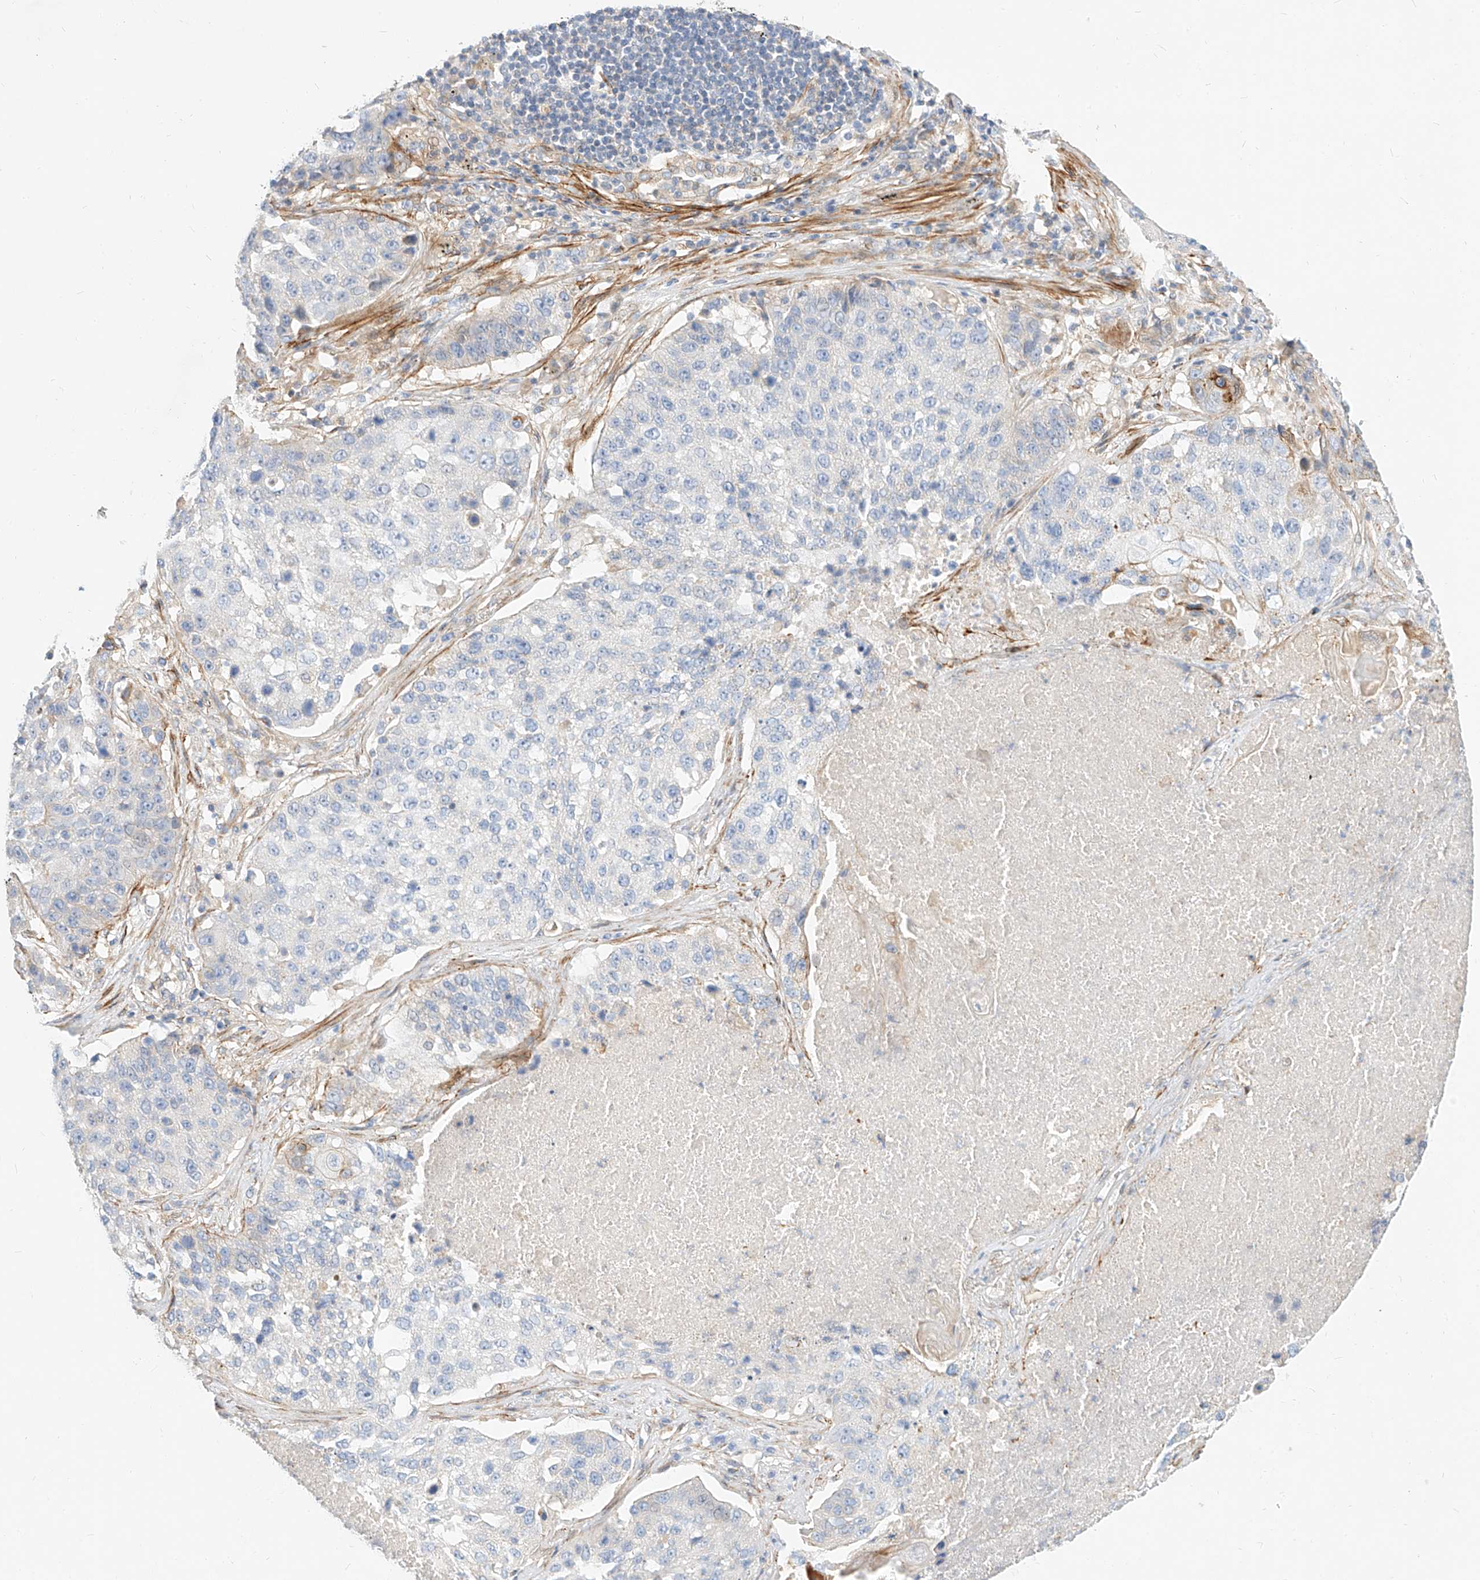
{"staining": {"intensity": "negative", "quantity": "none", "location": "none"}, "tissue": "lung cancer", "cell_type": "Tumor cells", "image_type": "cancer", "snomed": [{"axis": "morphology", "description": "Squamous cell carcinoma, NOS"}, {"axis": "topography", "description": "Lung"}], "caption": "Immunohistochemistry photomicrograph of human lung squamous cell carcinoma stained for a protein (brown), which demonstrates no staining in tumor cells.", "gene": "KCNH5", "patient": {"sex": "male", "age": 61}}